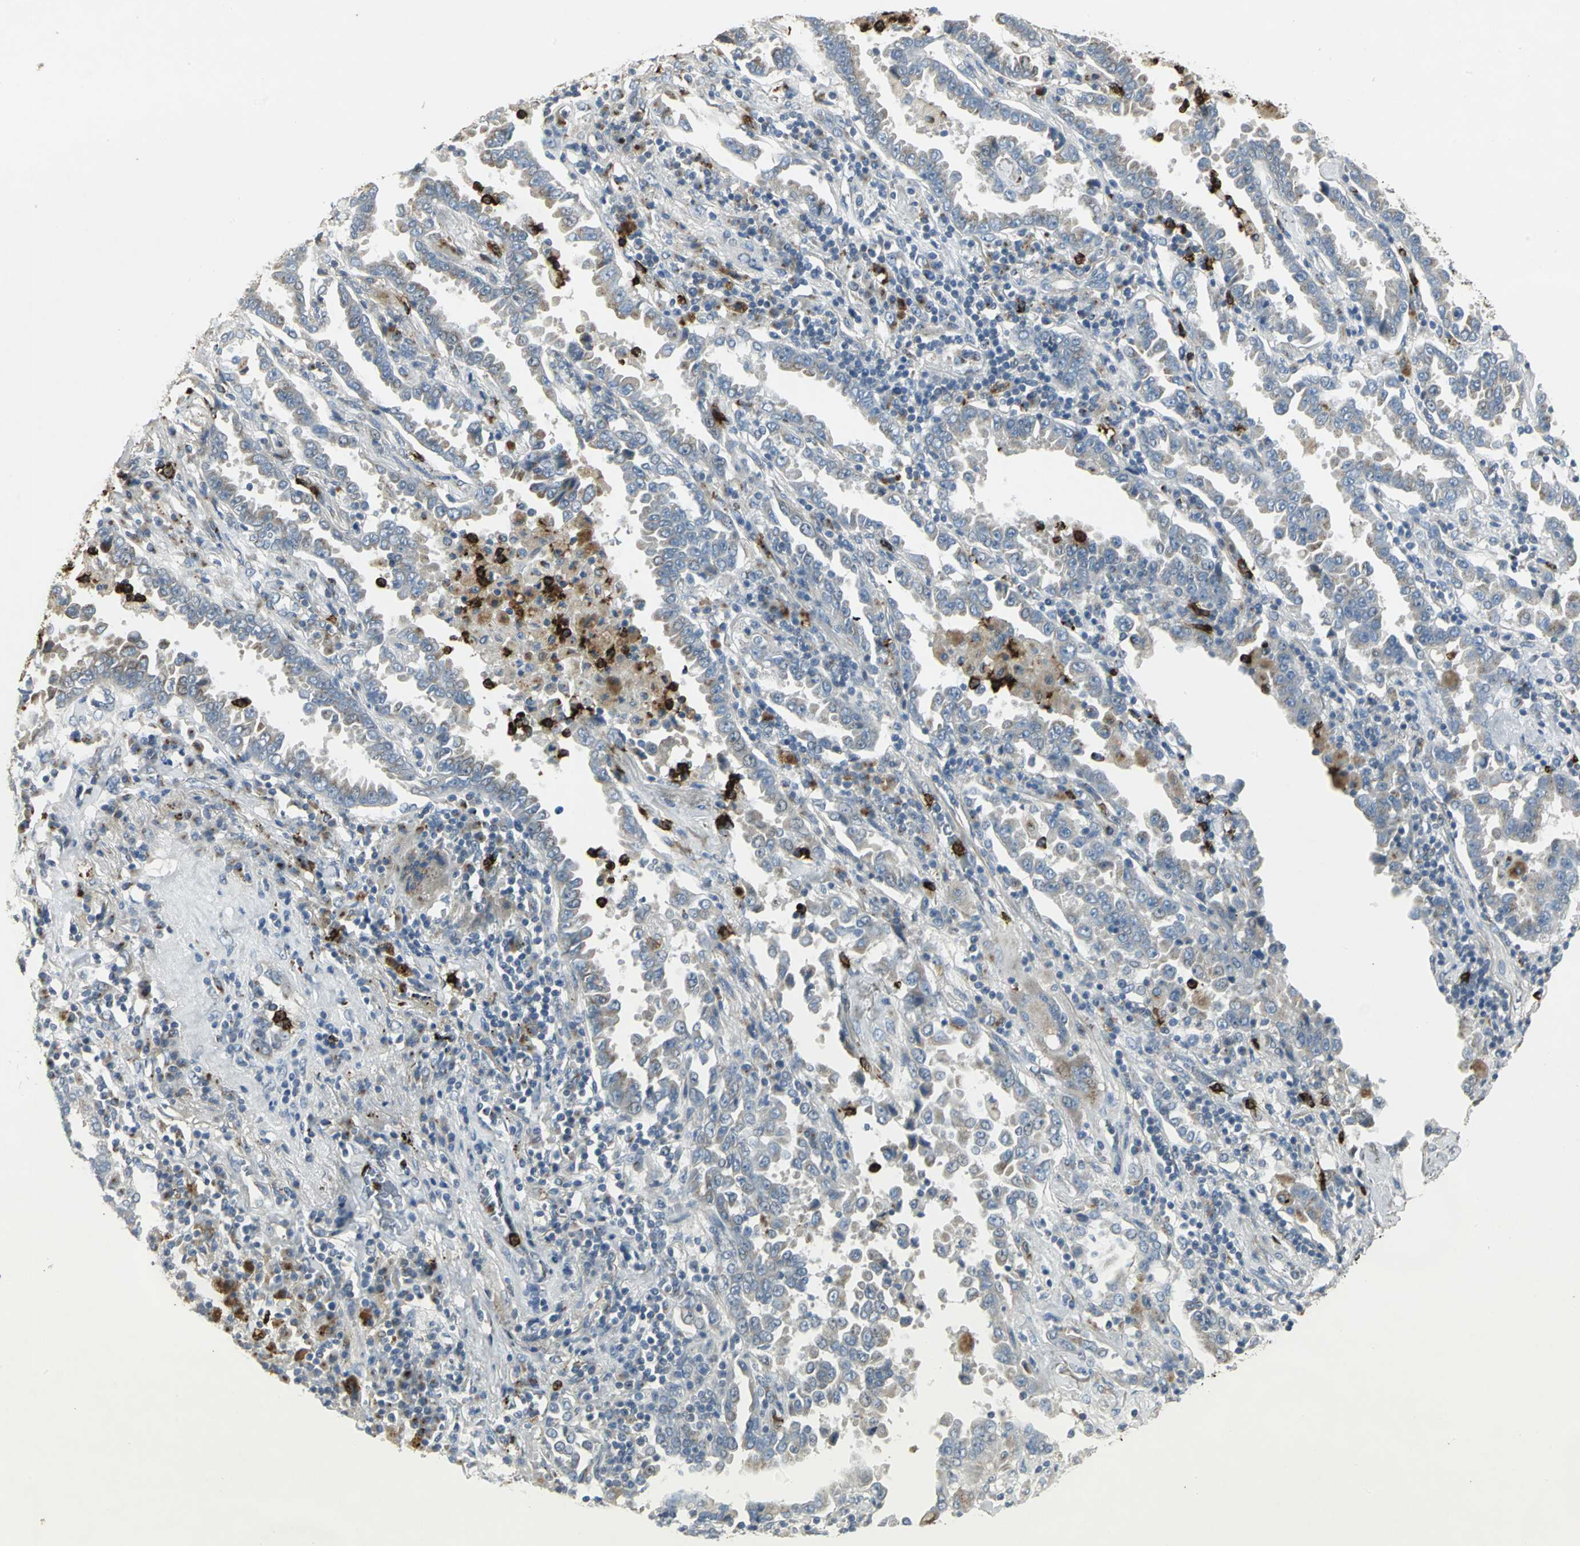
{"staining": {"intensity": "weak", "quantity": "<25%", "location": "cytoplasmic/membranous"}, "tissue": "lung cancer", "cell_type": "Tumor cells", "image_type": "cancer", "snomed": [{"axis": "morphology", "description": "Normal tissue, NOS"}, {"axis": "morphology", "description": "Inflammation, NOS"}, {"axis": "morphology", "description": "Adenocarcinoma, NOS"}, {"axis": "topography", "description": "Lung"}], "caption": "Immunohistochemistry of human lung adenocarcinoma demonstrates no positivity in tumor cells.", "gene": "TM9SF2", "patient": {"sex": "female", "age": 64}}